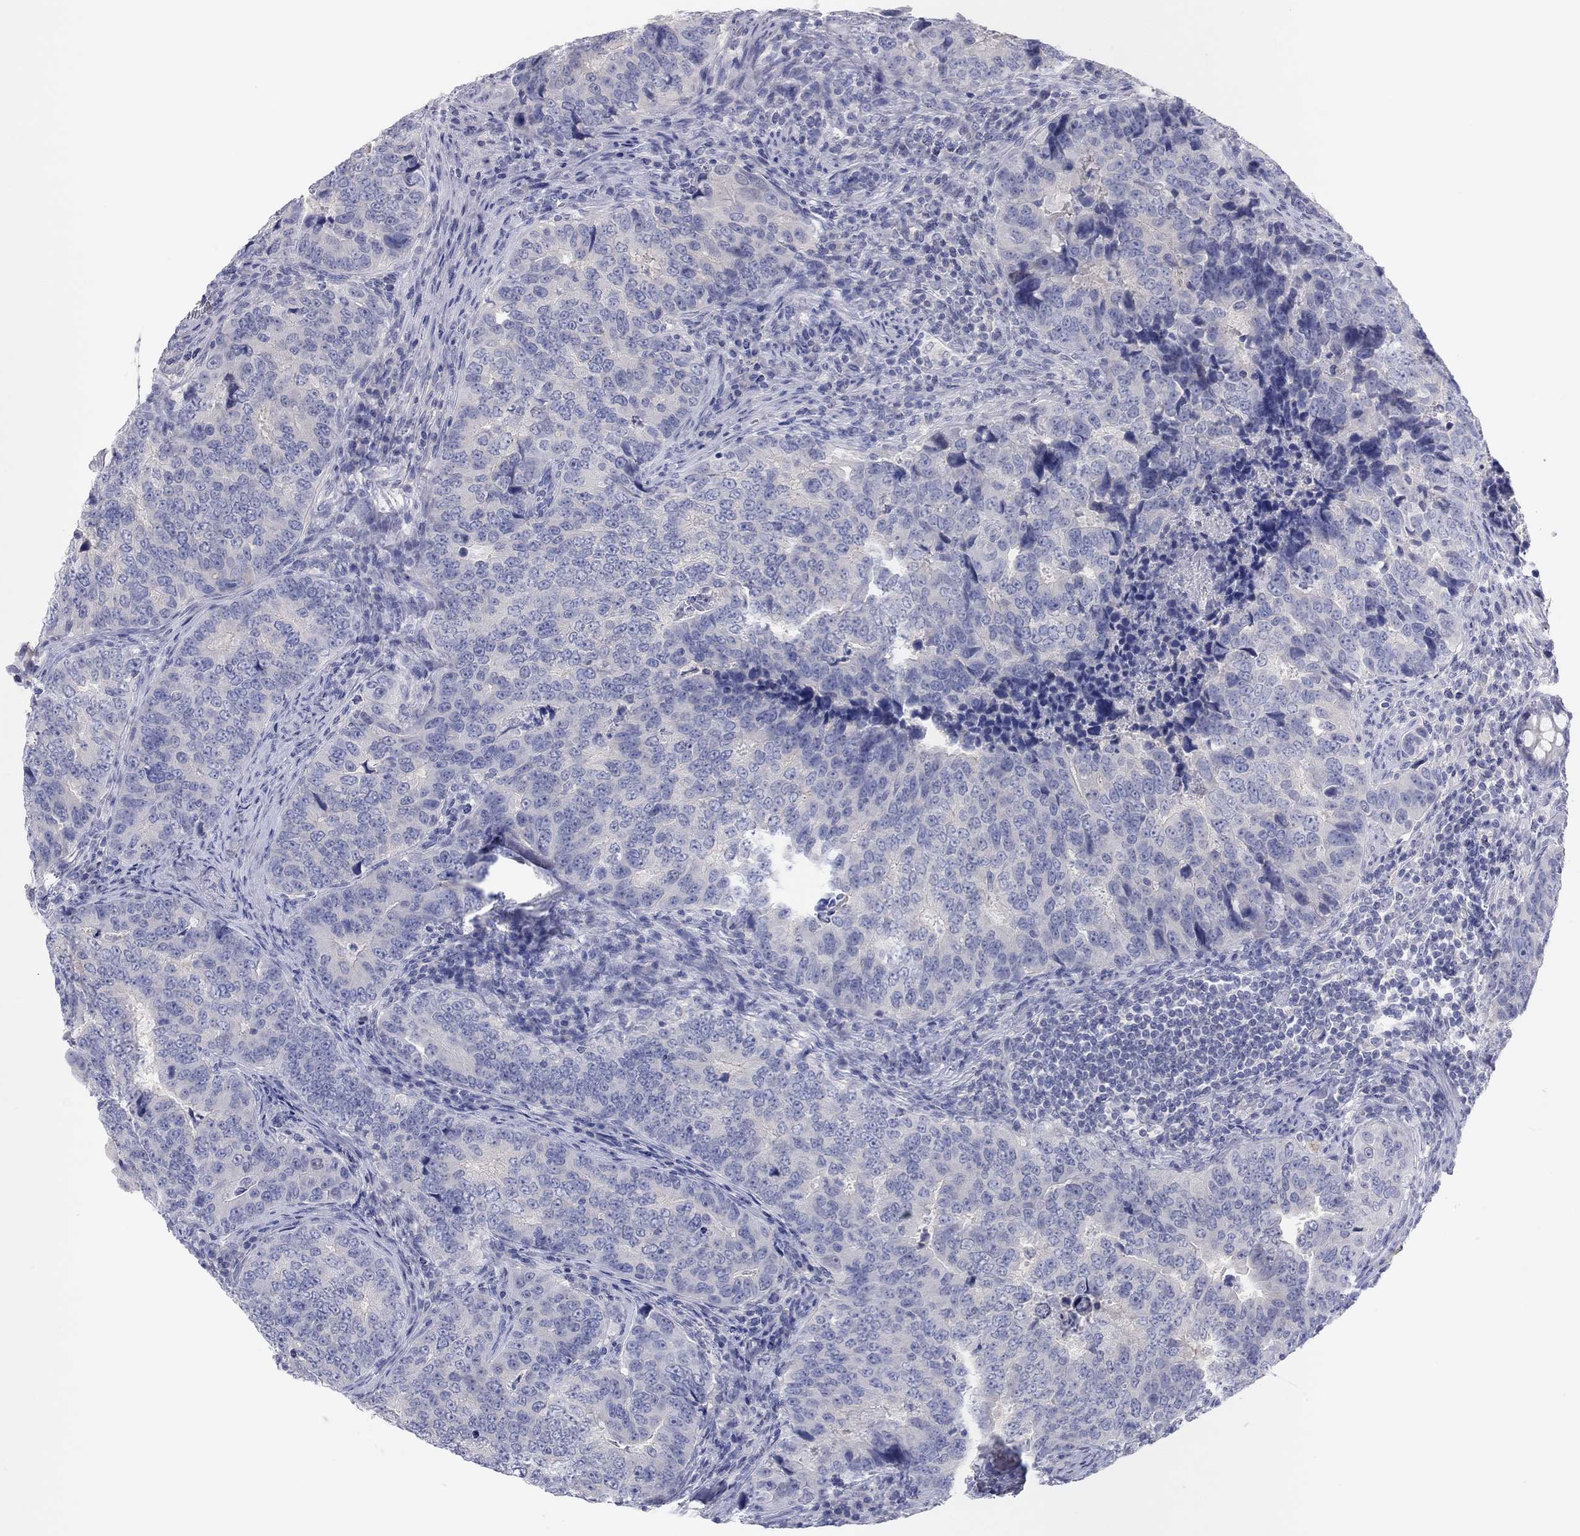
{"staining": {"intensity": "negative", "quantity": "none", "location": "none"}, "tissue": "colorectal cancer", "cell_type": "Tumor cells", "image_type": "cancer", "snomed": [{"axis": "morphology", "description": "Adenocarcinoma, NOS"}, {"axis": "topography", "description": "Colon"}], "caption": "An image of adenocarcinoma (colorectal) stained for a protein exhibits no brown staining in tumor cells.", "gene": "CPNE6", "patient": {"sex": "female", "age": 72}}